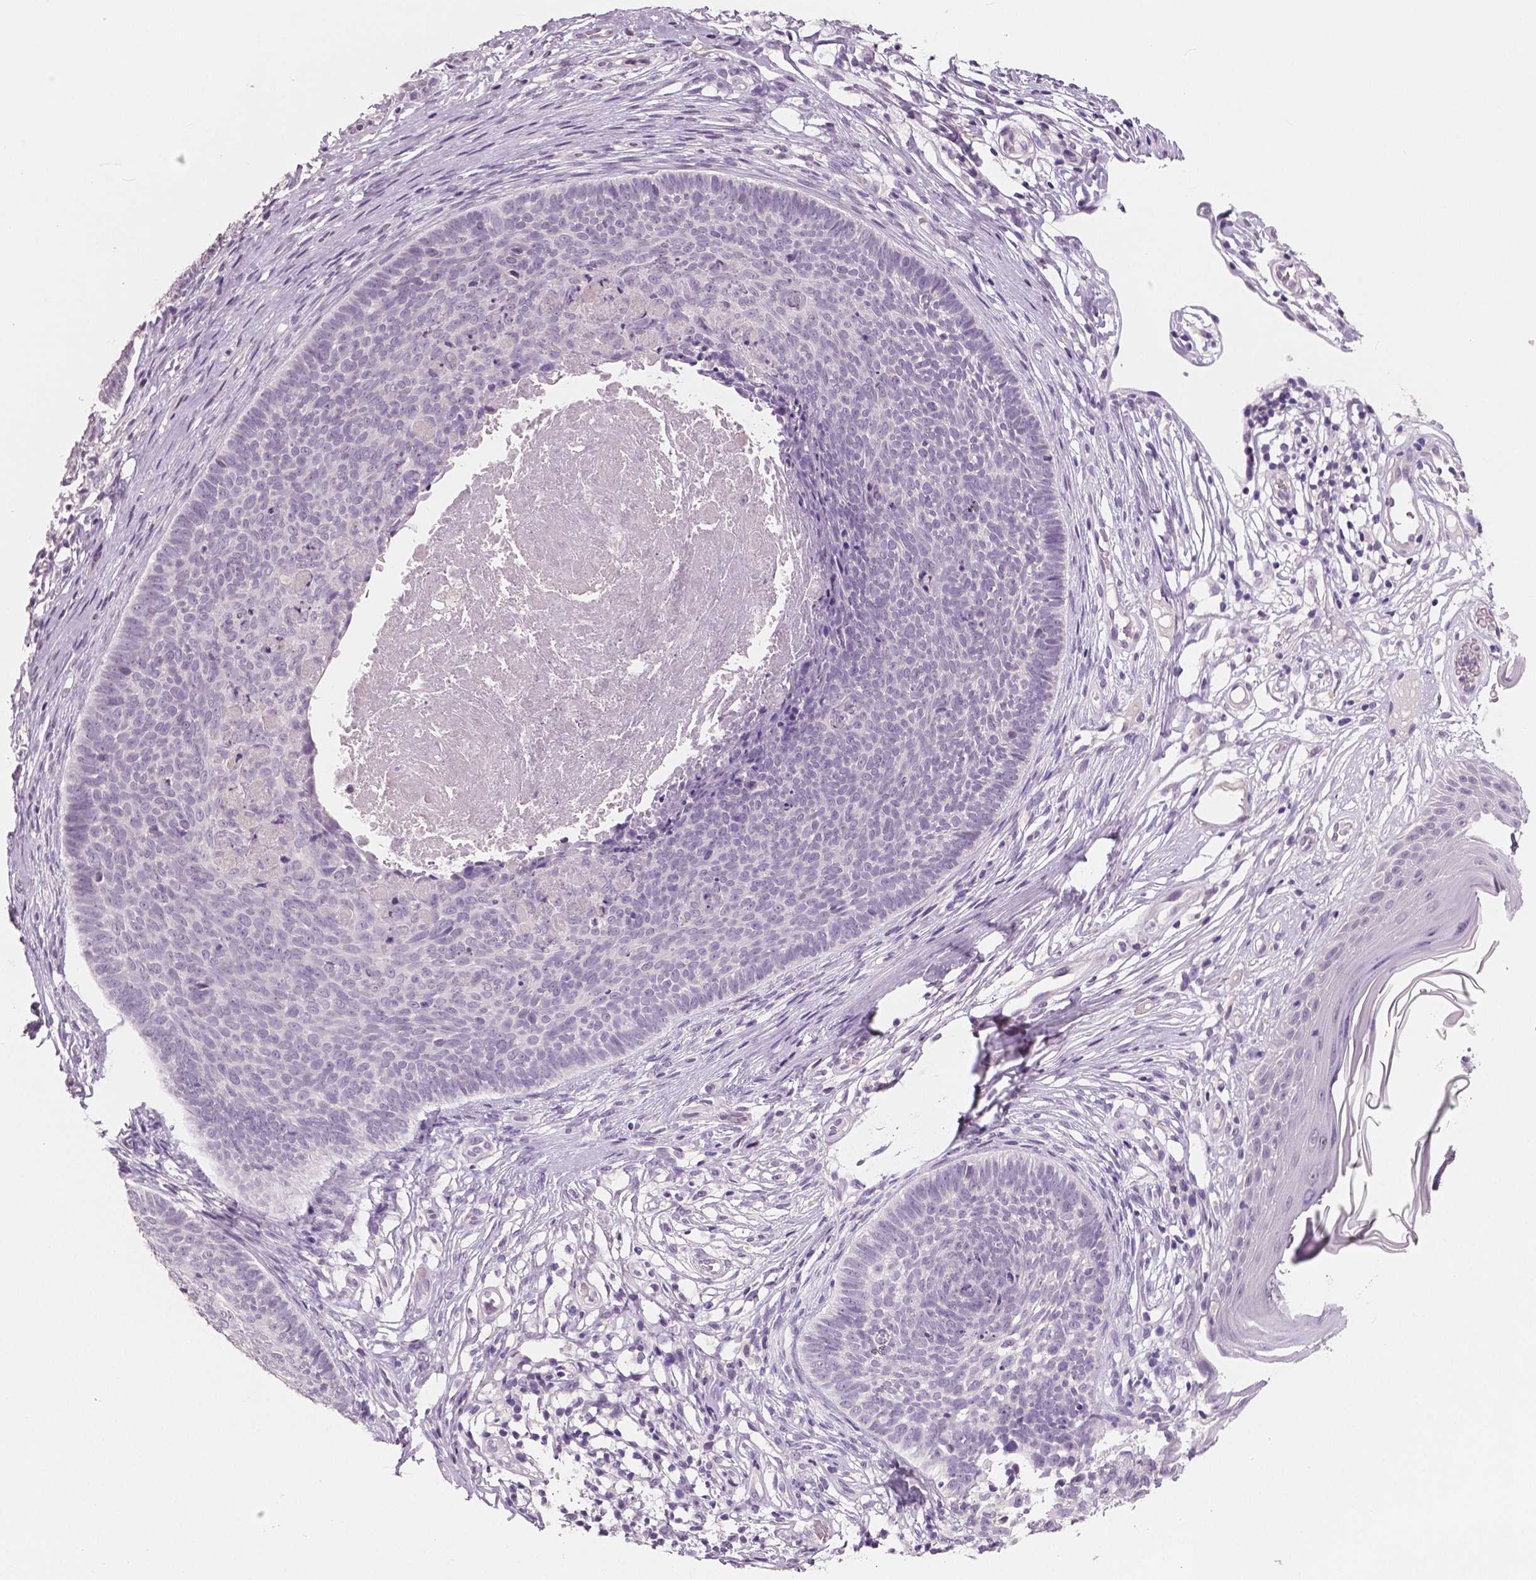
{"staining": {"intensity": "negative", "quantity": "none", "location": "none"}, "tissue": "skin cancer", "cell_type": "Tumor cells", "image_type": "cancer", "snomed": [{"axis": "morphology", "description": "Basal cell carcinoma"}, {"axis": "topography", "description": "Skin"}], "caption": "Immunohistochemistry (IHC) histopathology image of skin cancer stained for a protein (brown), which displays no positivity in tumor cells.", "gene": "NECAB1", "patient": {"sex": "male", "age": 85}}